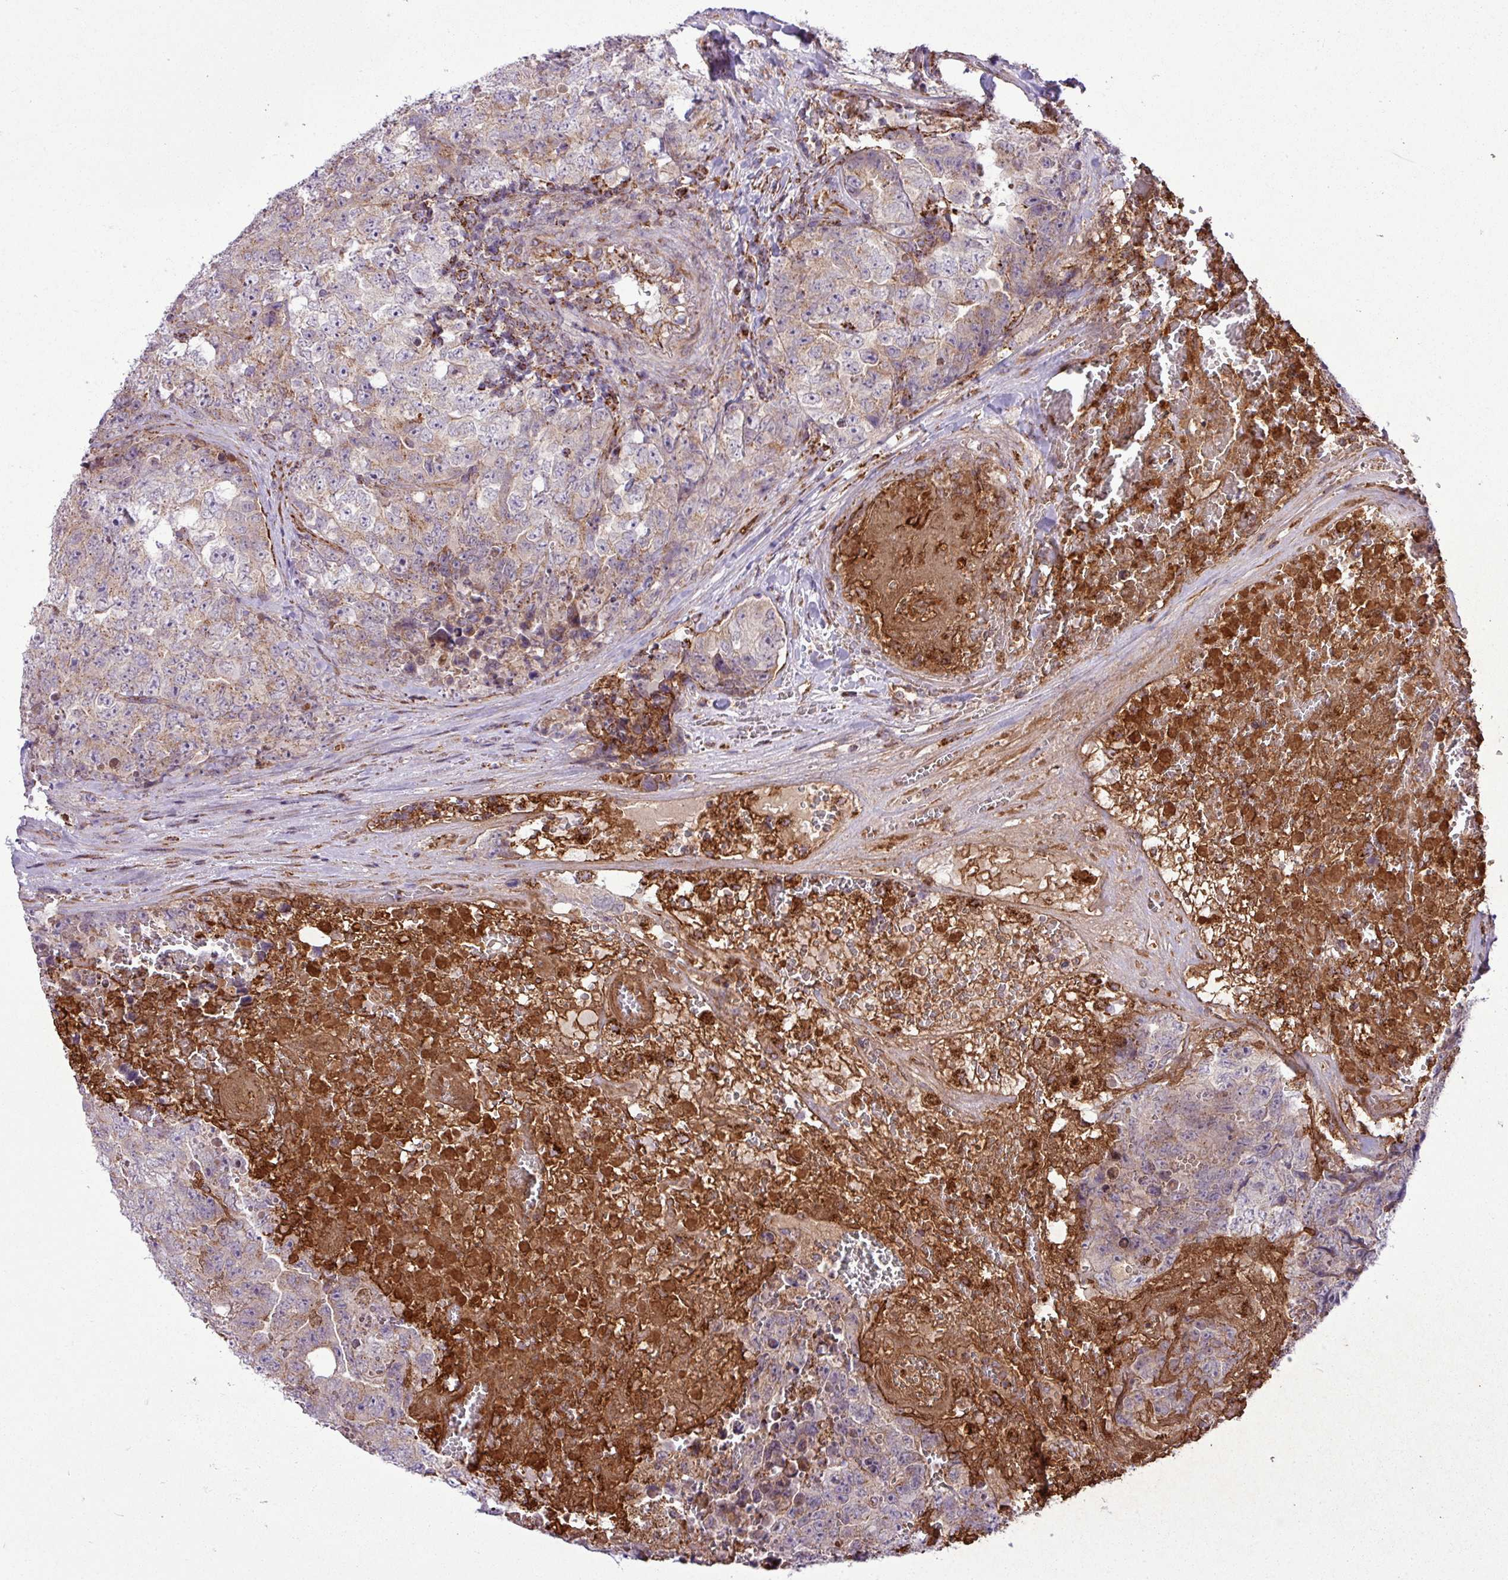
{"staining": {"intensity": "moderate", "quantity": "25%-75%", "location": "cytoplasmic/membranous"}, "tissue": "testis cancer", "cell_type": "Tumor cells", "image_type": "cancer", "snomed": [{"axis": "morphology", "description": "Seminoma, NOS"}, {"axis": "morphology", "description": "Teratoma, malignant, NOS"}, {"axis": "topography", "description": "Testis"}], "caption": "DAB immunohistochemical staining of human testis cancer demonstrates moderate cytoplasmic/membranous protein staining in approximately 25%-75% of tumor cells.", "gene": "ZNF569", "patient": {"sex": "male", "age": 34}}